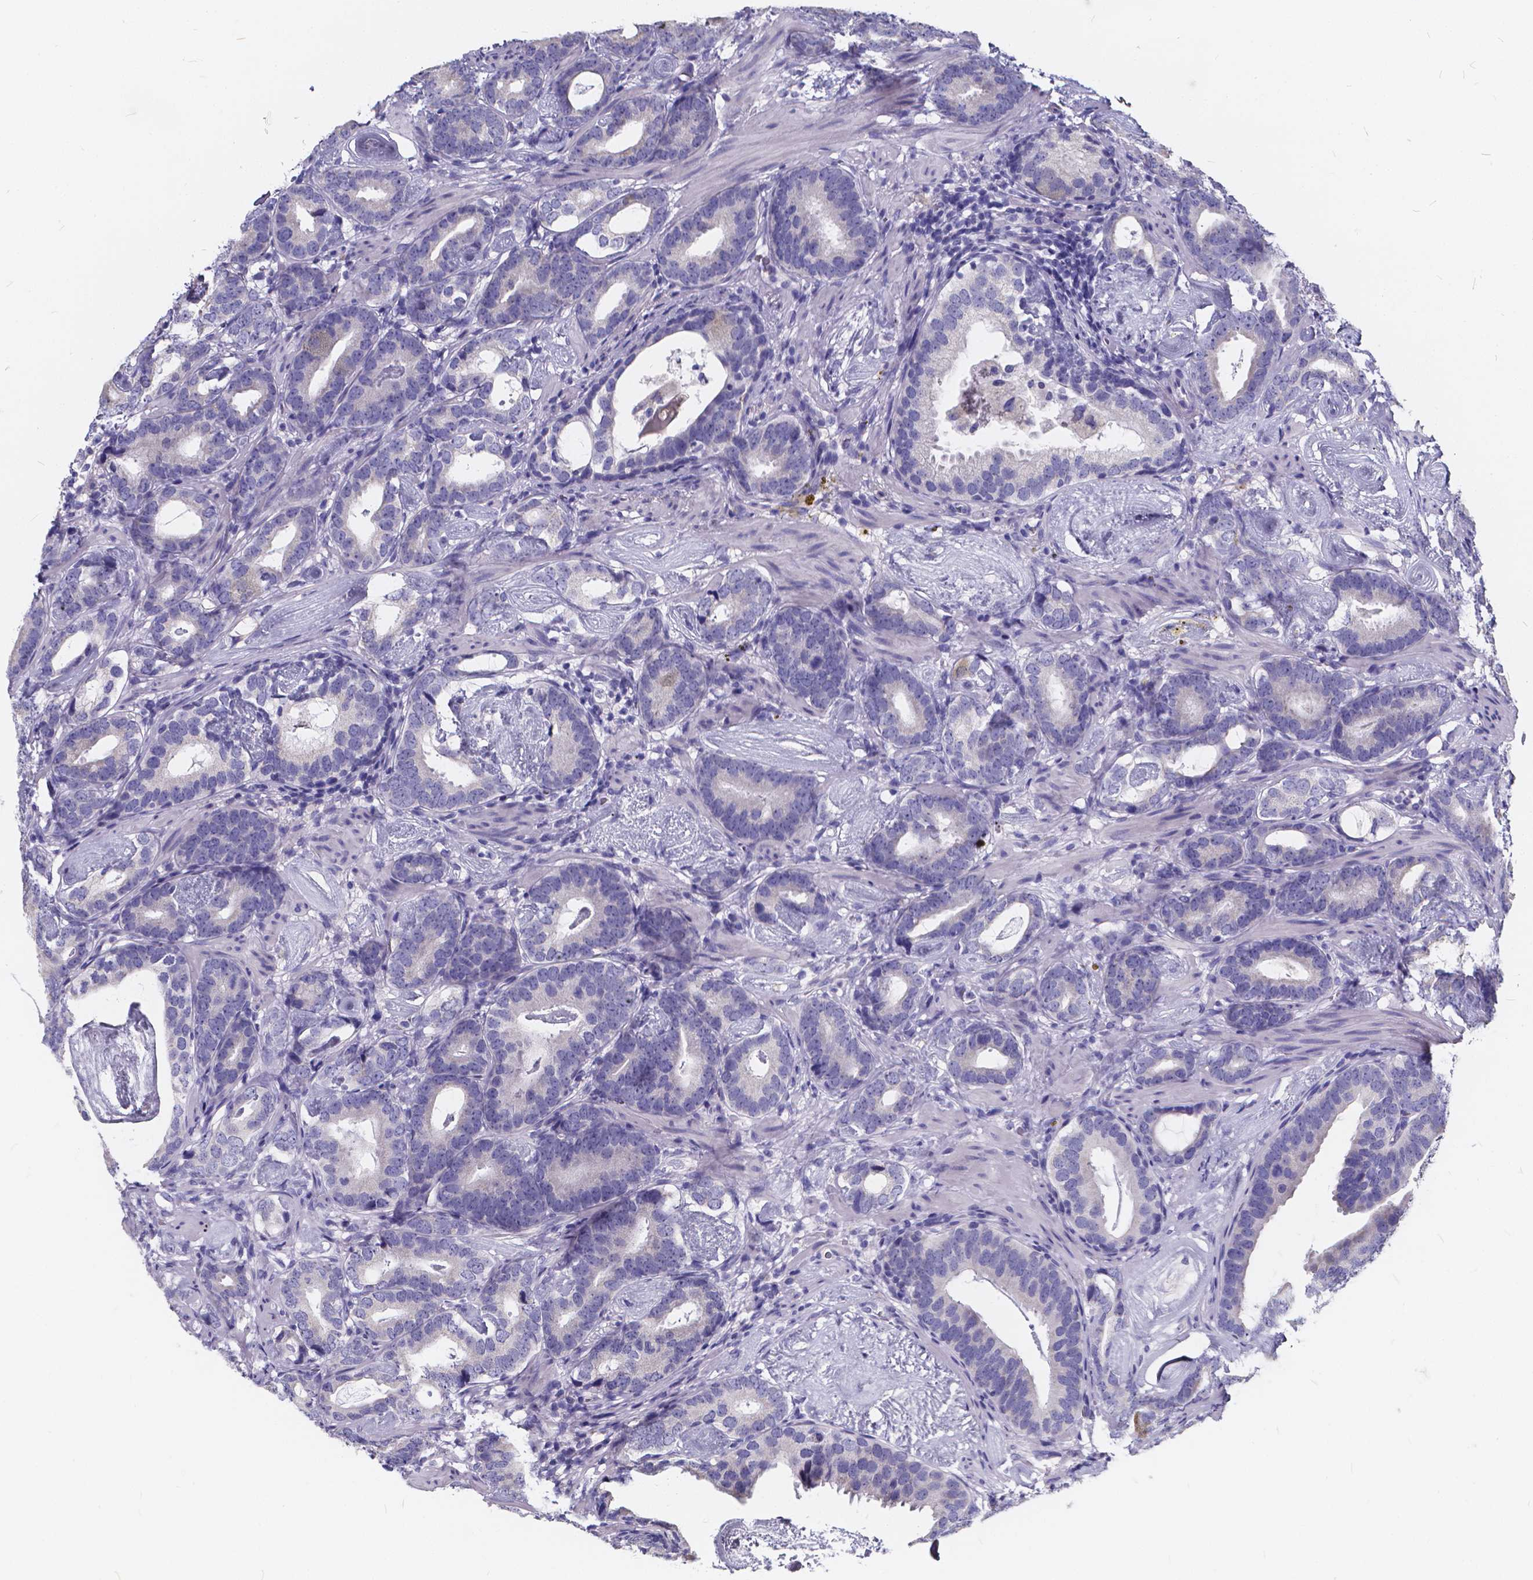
{"staining": {"intensity": "negative", "quantity": "none", "location": "none"}, "tissue": "prostate cancer", "cell_type": "Tumor cells", "image_type": "cancer", "snomed": [{"axis": "morphology", "description": "Adenocarcinoma, Low grade"}, {"axis": "topography", "description": "Prostate and seminal vesicle, NOS"}], "caption": "A high-resolution histopathology image shows immunohistochemistry (IHC) staining of prostate adenocarcinoma (low-grade), which demonstrates no significant staining in tumor cells.", "gene": "SPEF2", "patient": {"sex": "male", "age": 71}}